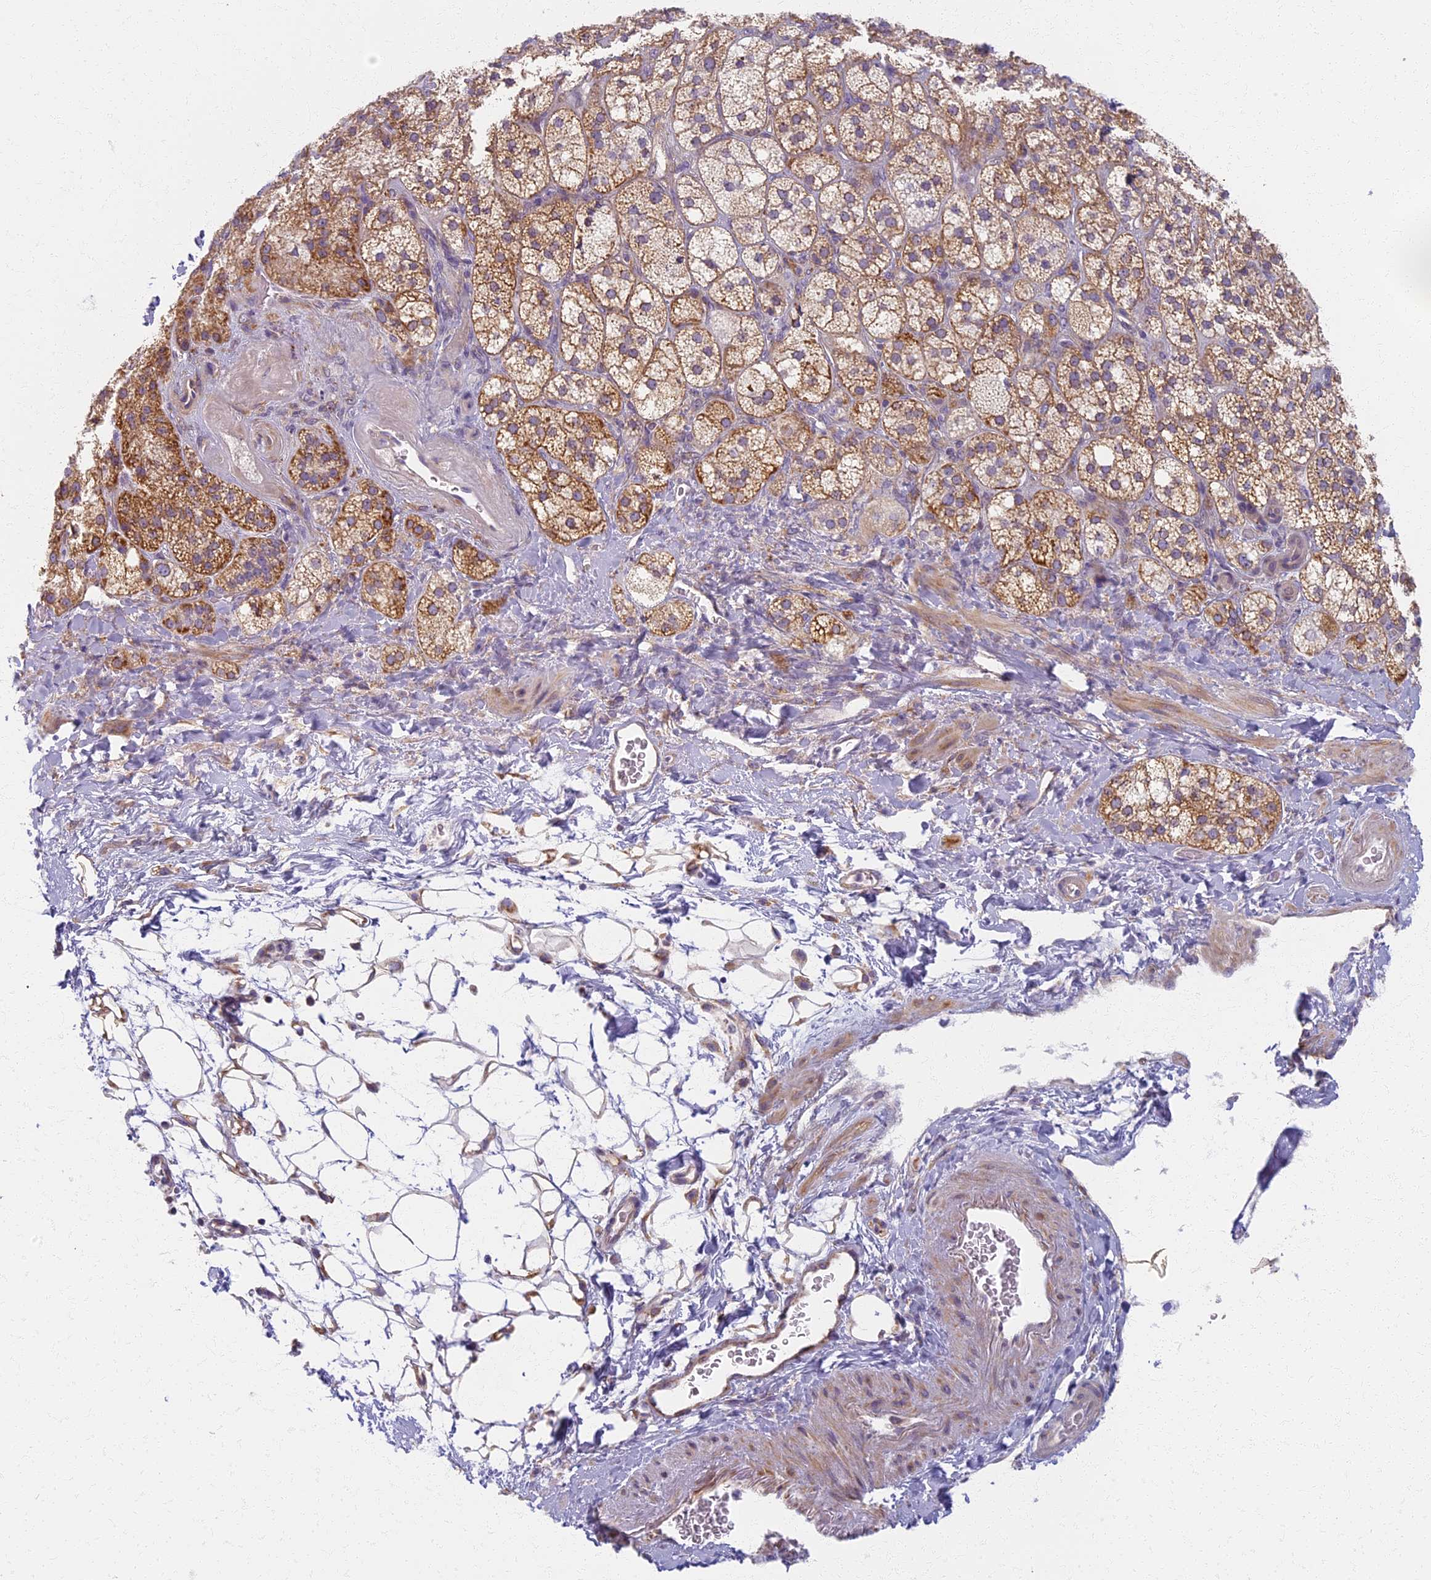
{"staining": {"intensity": "moderate", "quantity": ">75%", "location": "cytoplasmic/membranous"}, "tissue": "adrenal gland", "cell_type": "Glandular cells", "image_type": "normal", "snomed": [{"axis": "morphology", "description": "Normal tissue, NOS"}, {"axis": "topography", "description": "Adrenal gland"}], "caption": "This image exhibits immunohistochemistry staining of normal adrenal gland, with medium moderate cytoplasmic/membranous staining in about >75% of glandular cells.", "gene": "MRPS25", "patient": {"sex": "male", "age": 61}}